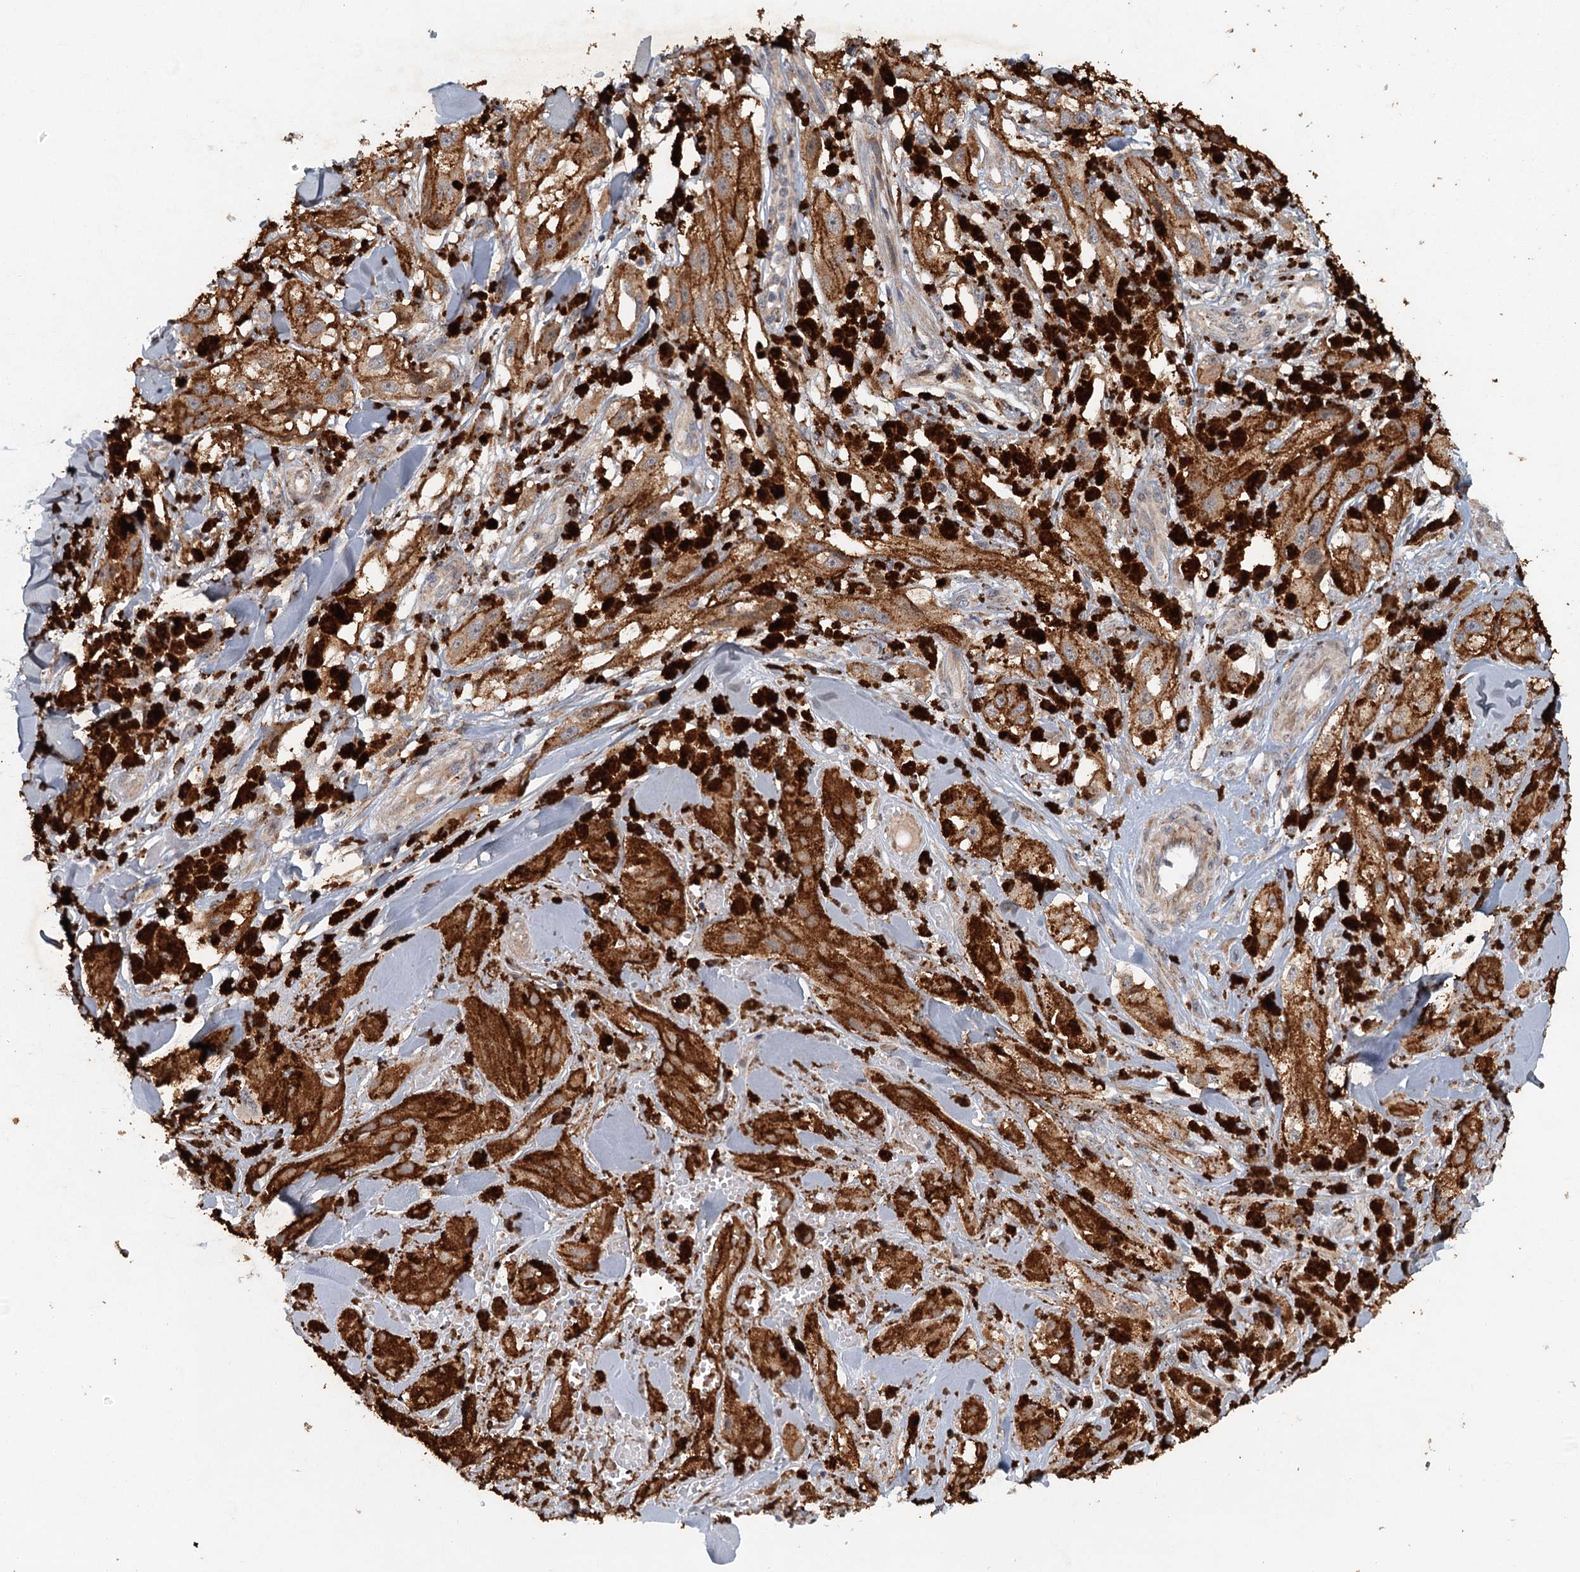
{"staining": {"intensity": "moderate", "quantity": ">75%", "location": "cytoplasmic/membranous"}, "tissue": "melanoma", "cell_type": "Tumor cells", "image_type": "cancer", "snomed": [{"axis": "morphology", "description": "Malignant melanoma, NOS"}, {"axis": "topography", "description": "Skin"}], "caption": "Immunohistochemical staining of malignant melanoma displays medium levels of moderate cytoplasmic/membranous protein positivity in approximately >75% of tumor cells. (brown staining indicates protein expression, while blue staining denotes nuclei).", "gene": "SRPX2", "patient": {"sex": "male", "age": 88}}